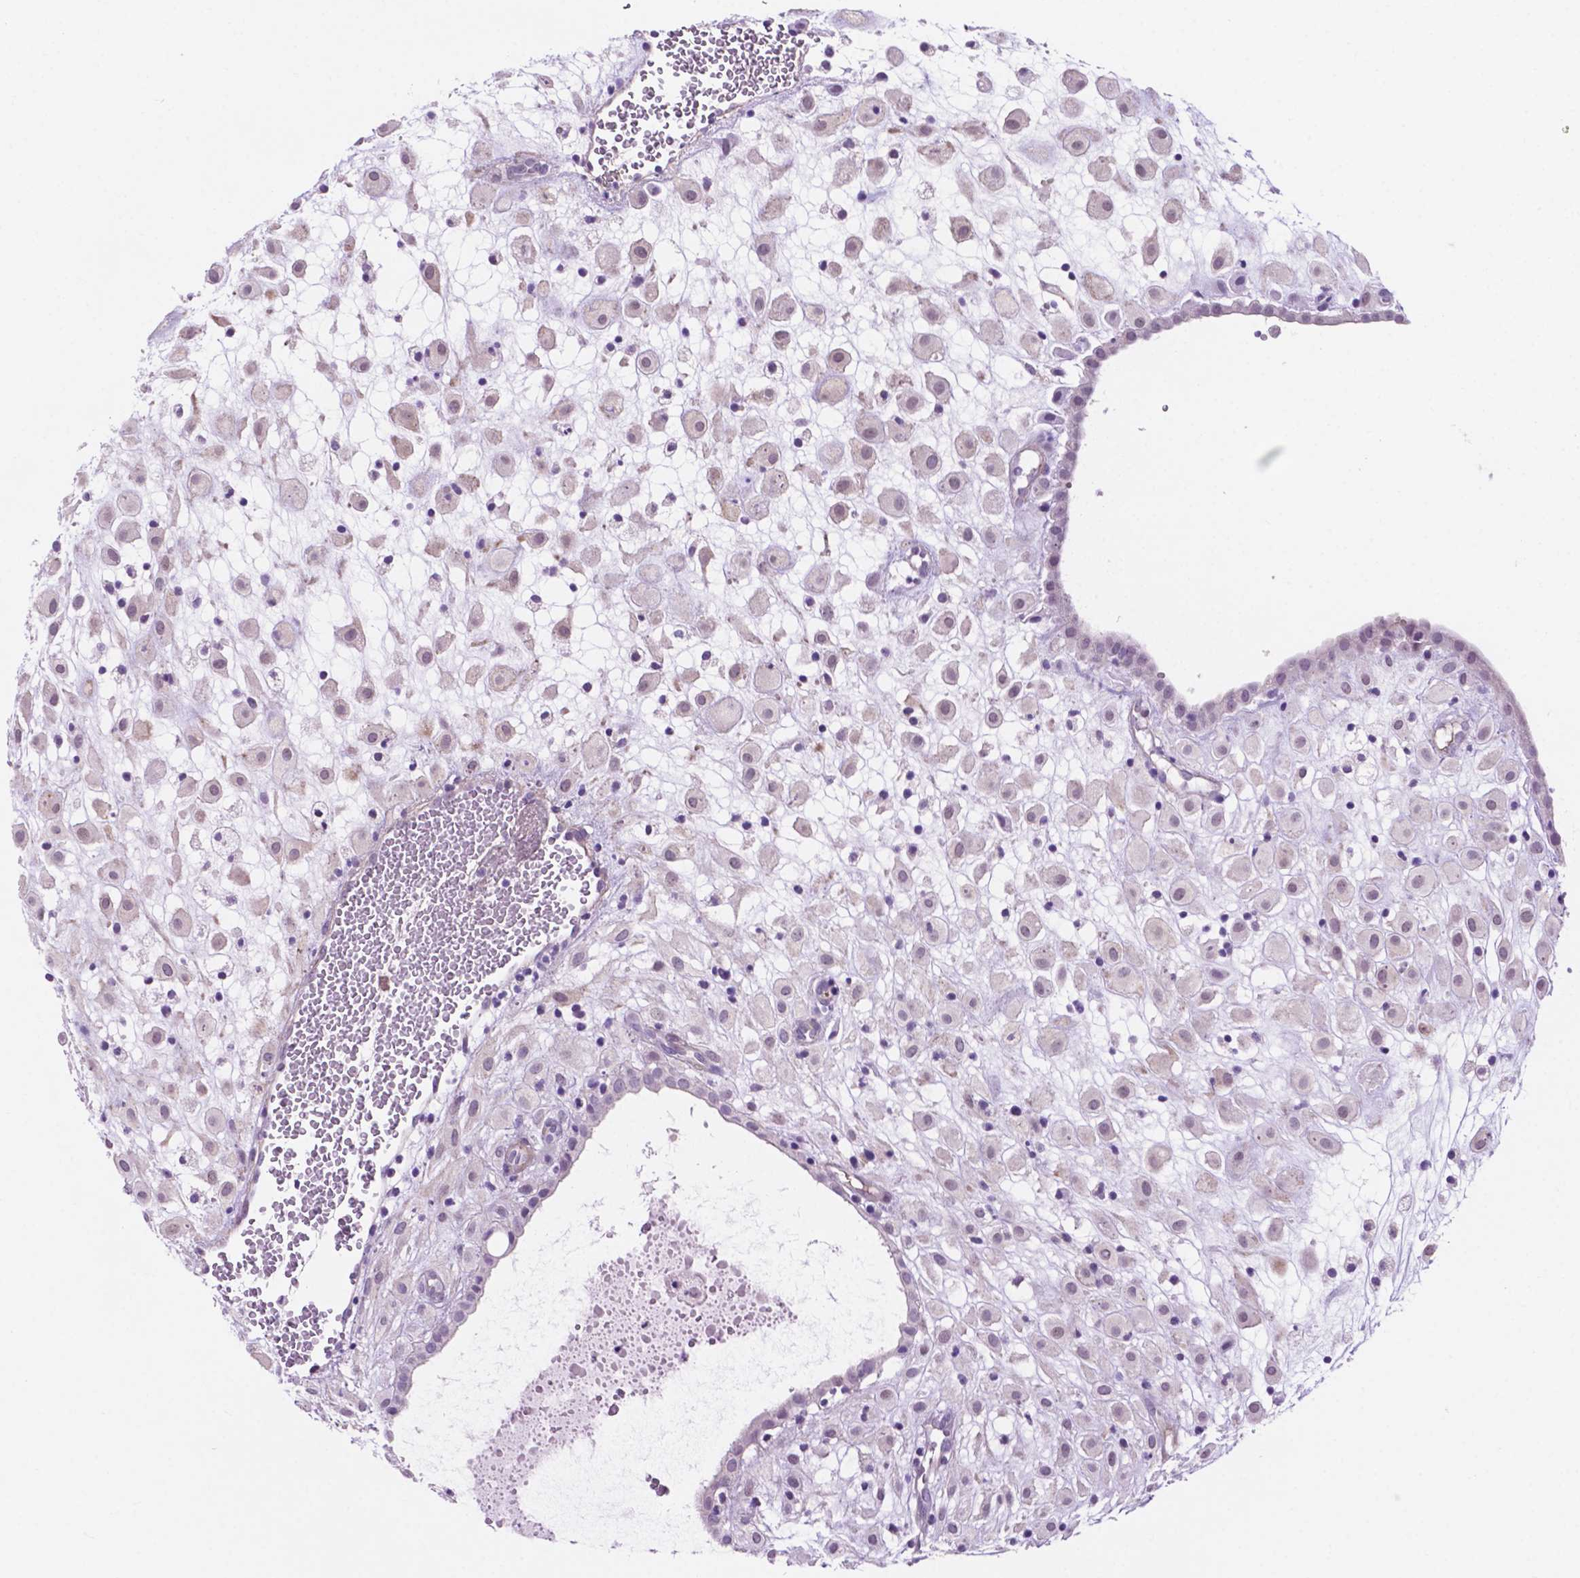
{"staining": {"intensity": "negative", "quantity": "none", "location": "none"}, "tissue": "placenta", "cell_type": "Decidual cells", "image_type": "normal", "snomed": [{"axis": "morphology", "description": "Normal tissue, NOS"}, {"axis": "topography", "description": "Placenta"}], "caption": "The immunohistochemistry image has no significant positivity in decidual cells of placenta. Brightfield microscopy of immunohistochemistry (IHC) stained with DAB (brown) and hematoxylin (blue), captured at high magnification.", "gene": "ACY3", "patient": {"sex": "female", "age": 24}}